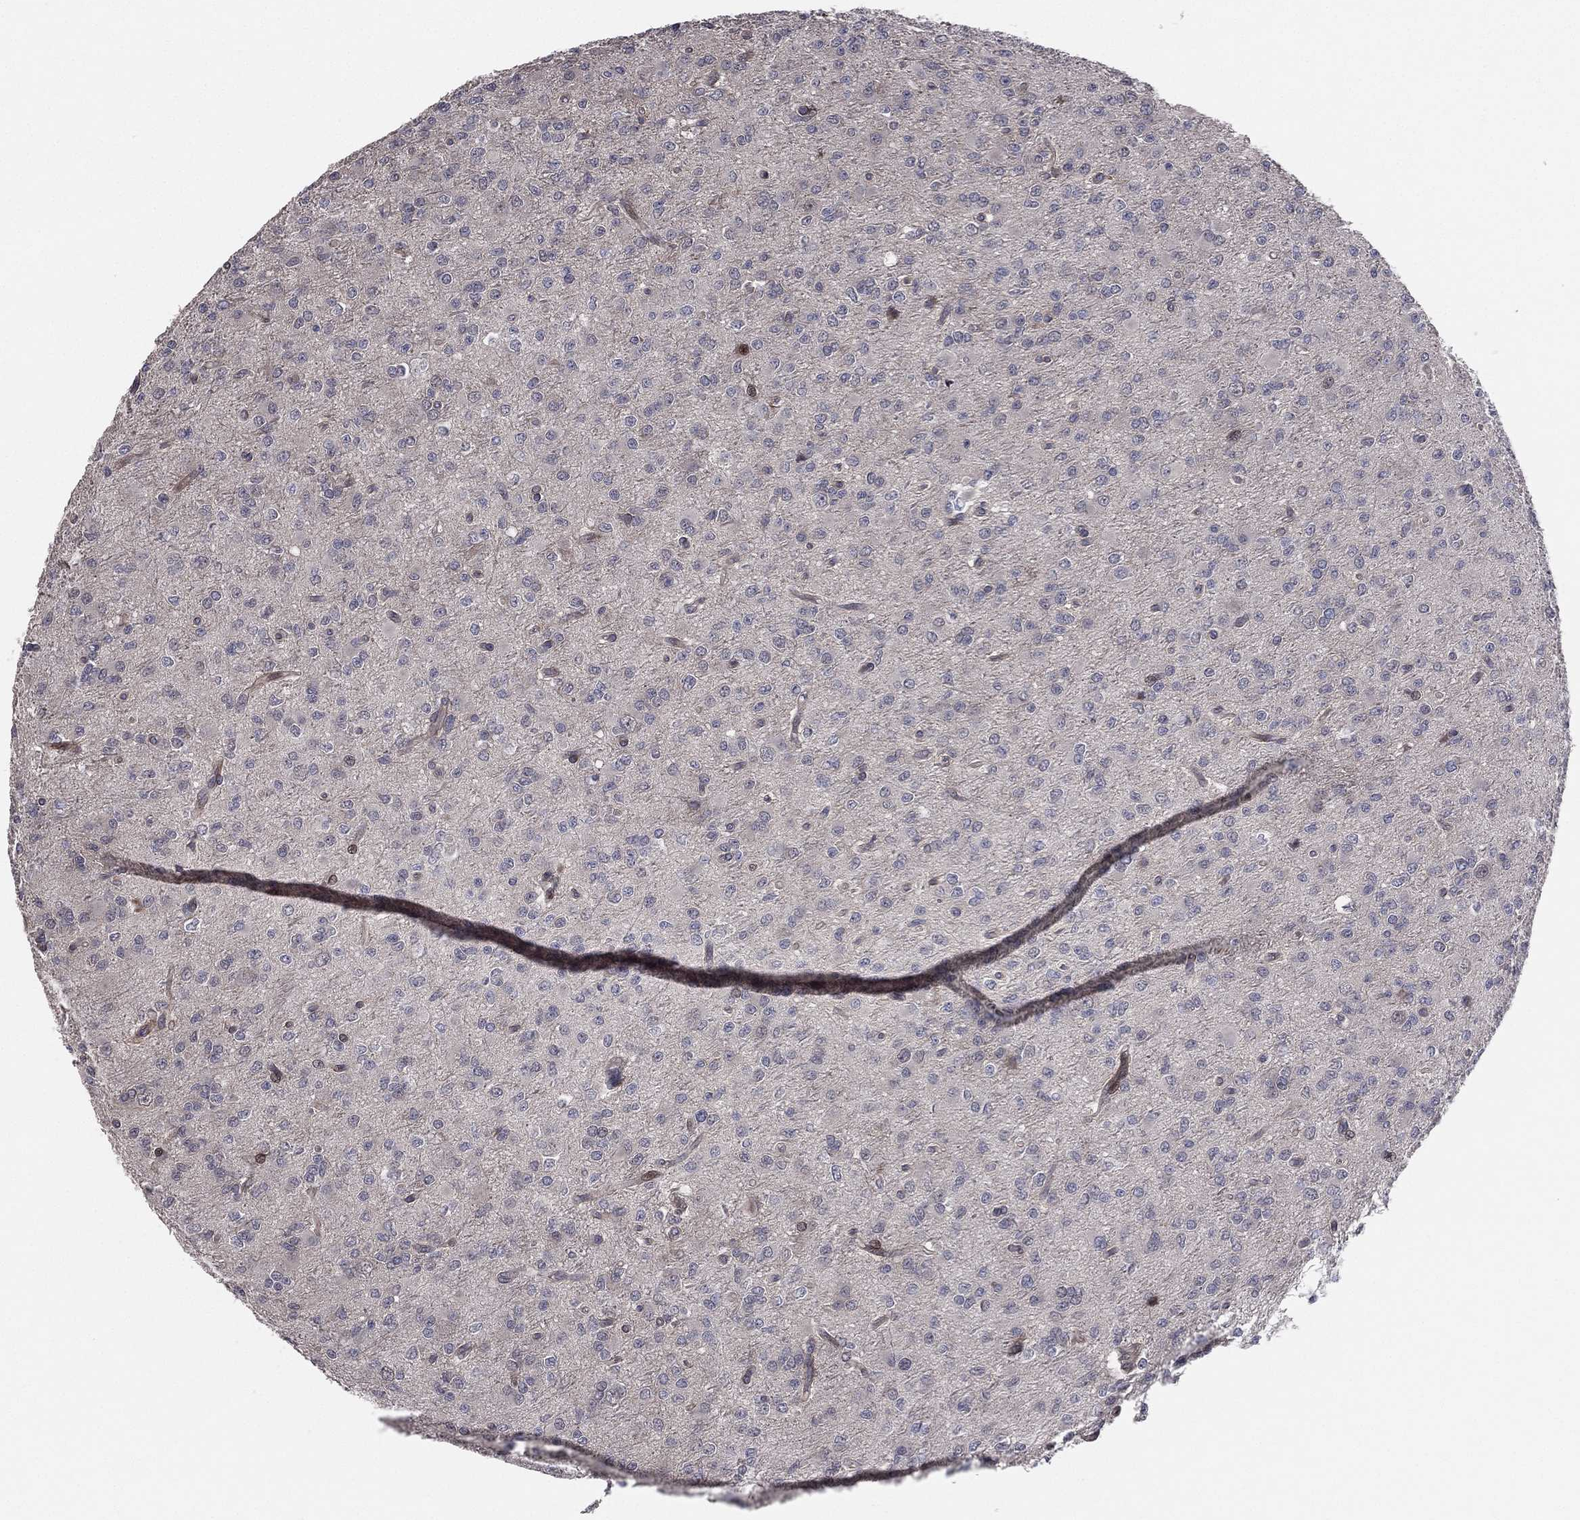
{"staining": {"intensity": "negative", "quantity": "none", "location": "none"}, "tissue": "glioma", "cell_type": "Tumor cells", "image_type": "cancer", "snomed": [{"axis": "morphology", "description": "Glioma, malignant, Low grade"}, {"axis": "topography", "description": "Brain"}], "caption": "Histopathology image shows no protein staining in tumor cells of malignant glioma (low-grade) tissue.", "gene": "UTP14A", "patient": {"sex": "male", "age": 27}}